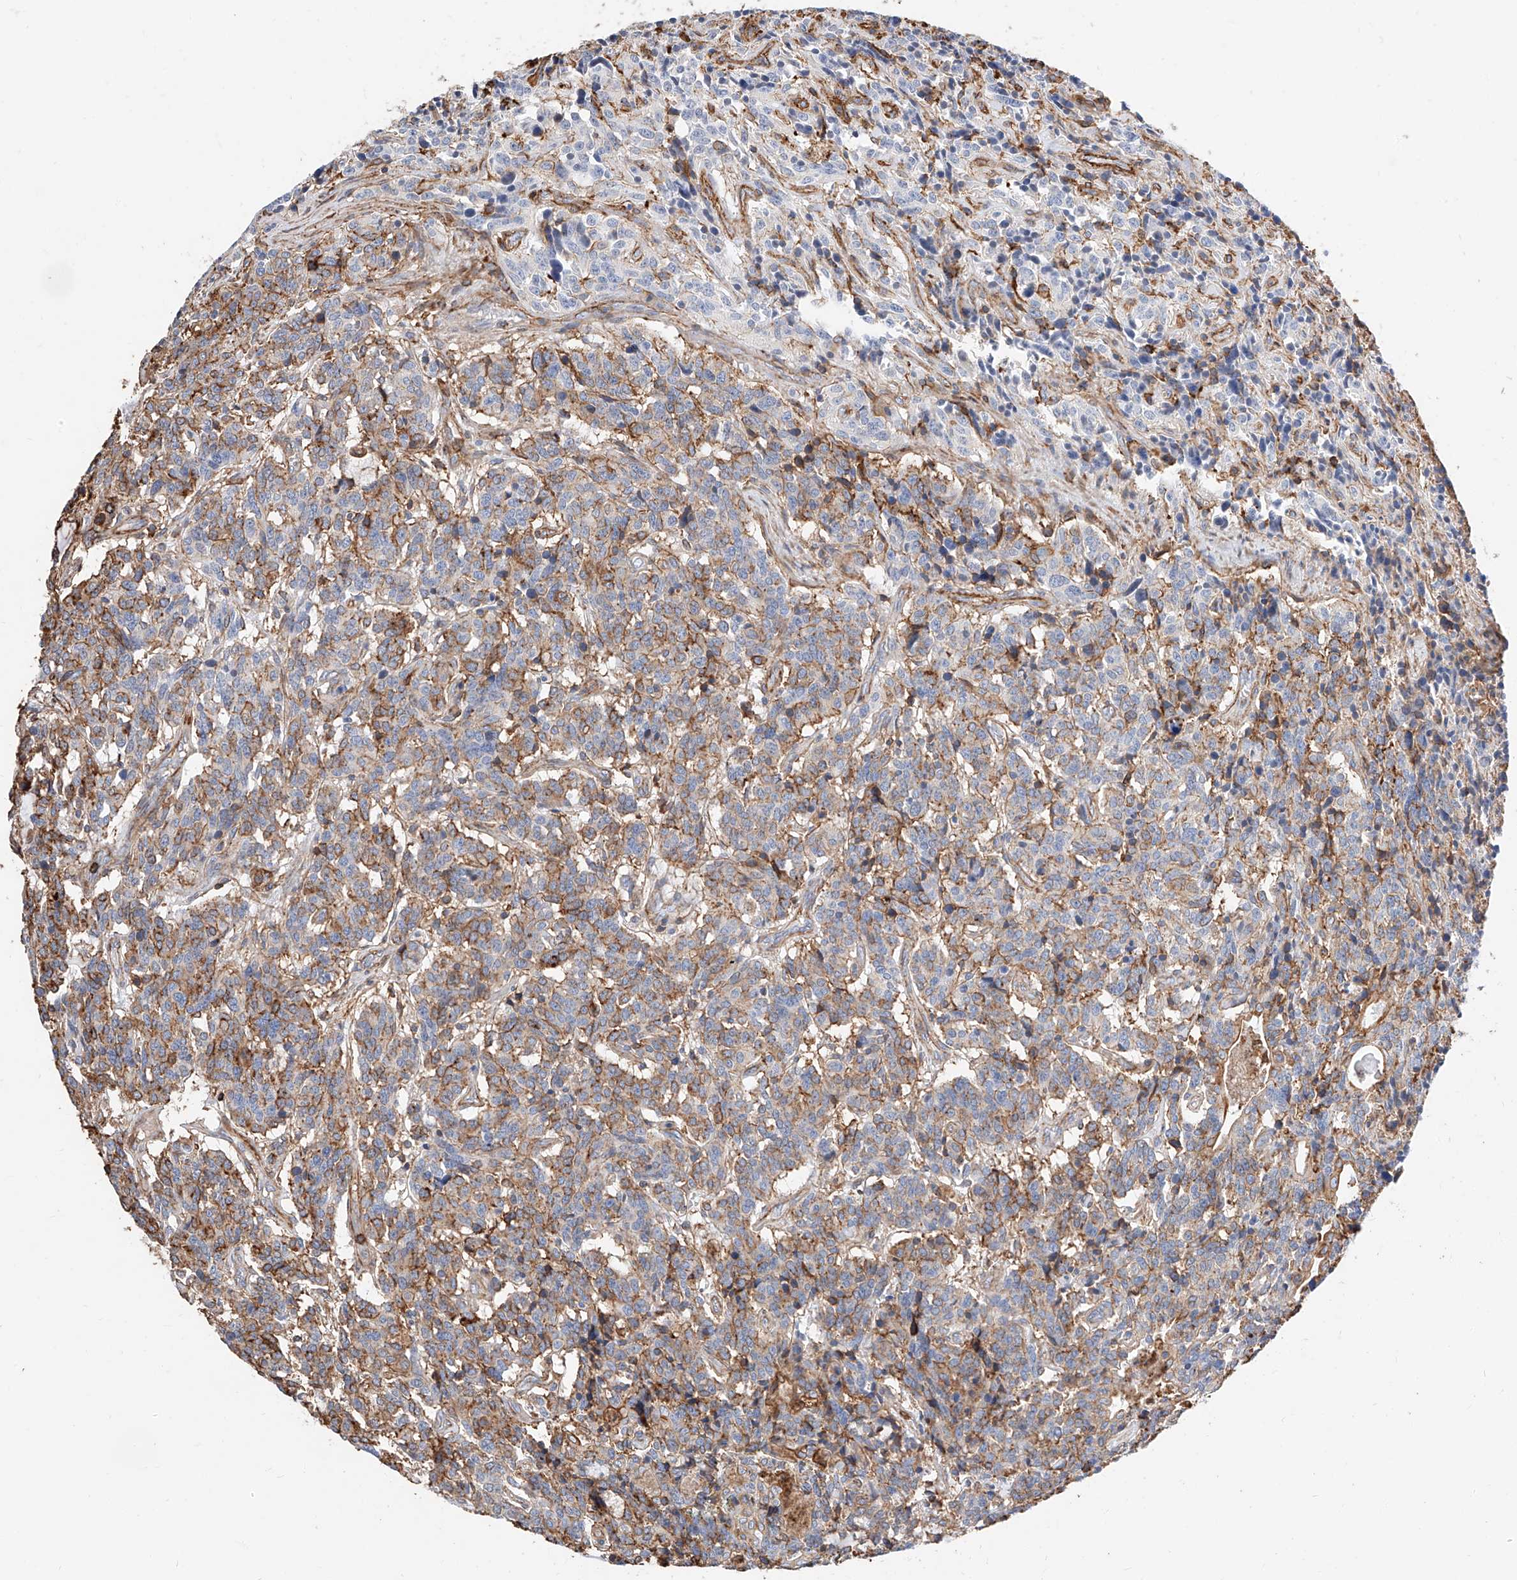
{"staining": {"intensity": "moderate", "quantity": "25%-75%", "location": "cytoplasmic/membranous"}, "tissue": "carcinoid", "cell_type": "Tumor cells", "image_type": "cancer", "snomed": [{"axis": "morphology", "description": "Carcinoid, malignant, NOS"}, {"axis": "topography", "description": "Lung"}], "caption": "High-magnification brightfield microscopy of malignant carcinoid stained with DAB (brown) and counterstained with hematoxylin (blue). tumor cells exhibit moderate cytoplasmic/membranous staining is present in approximately25%-75% of cells.", "gene": "WFS1", "patient": {"sex": "female", "age": 46}}